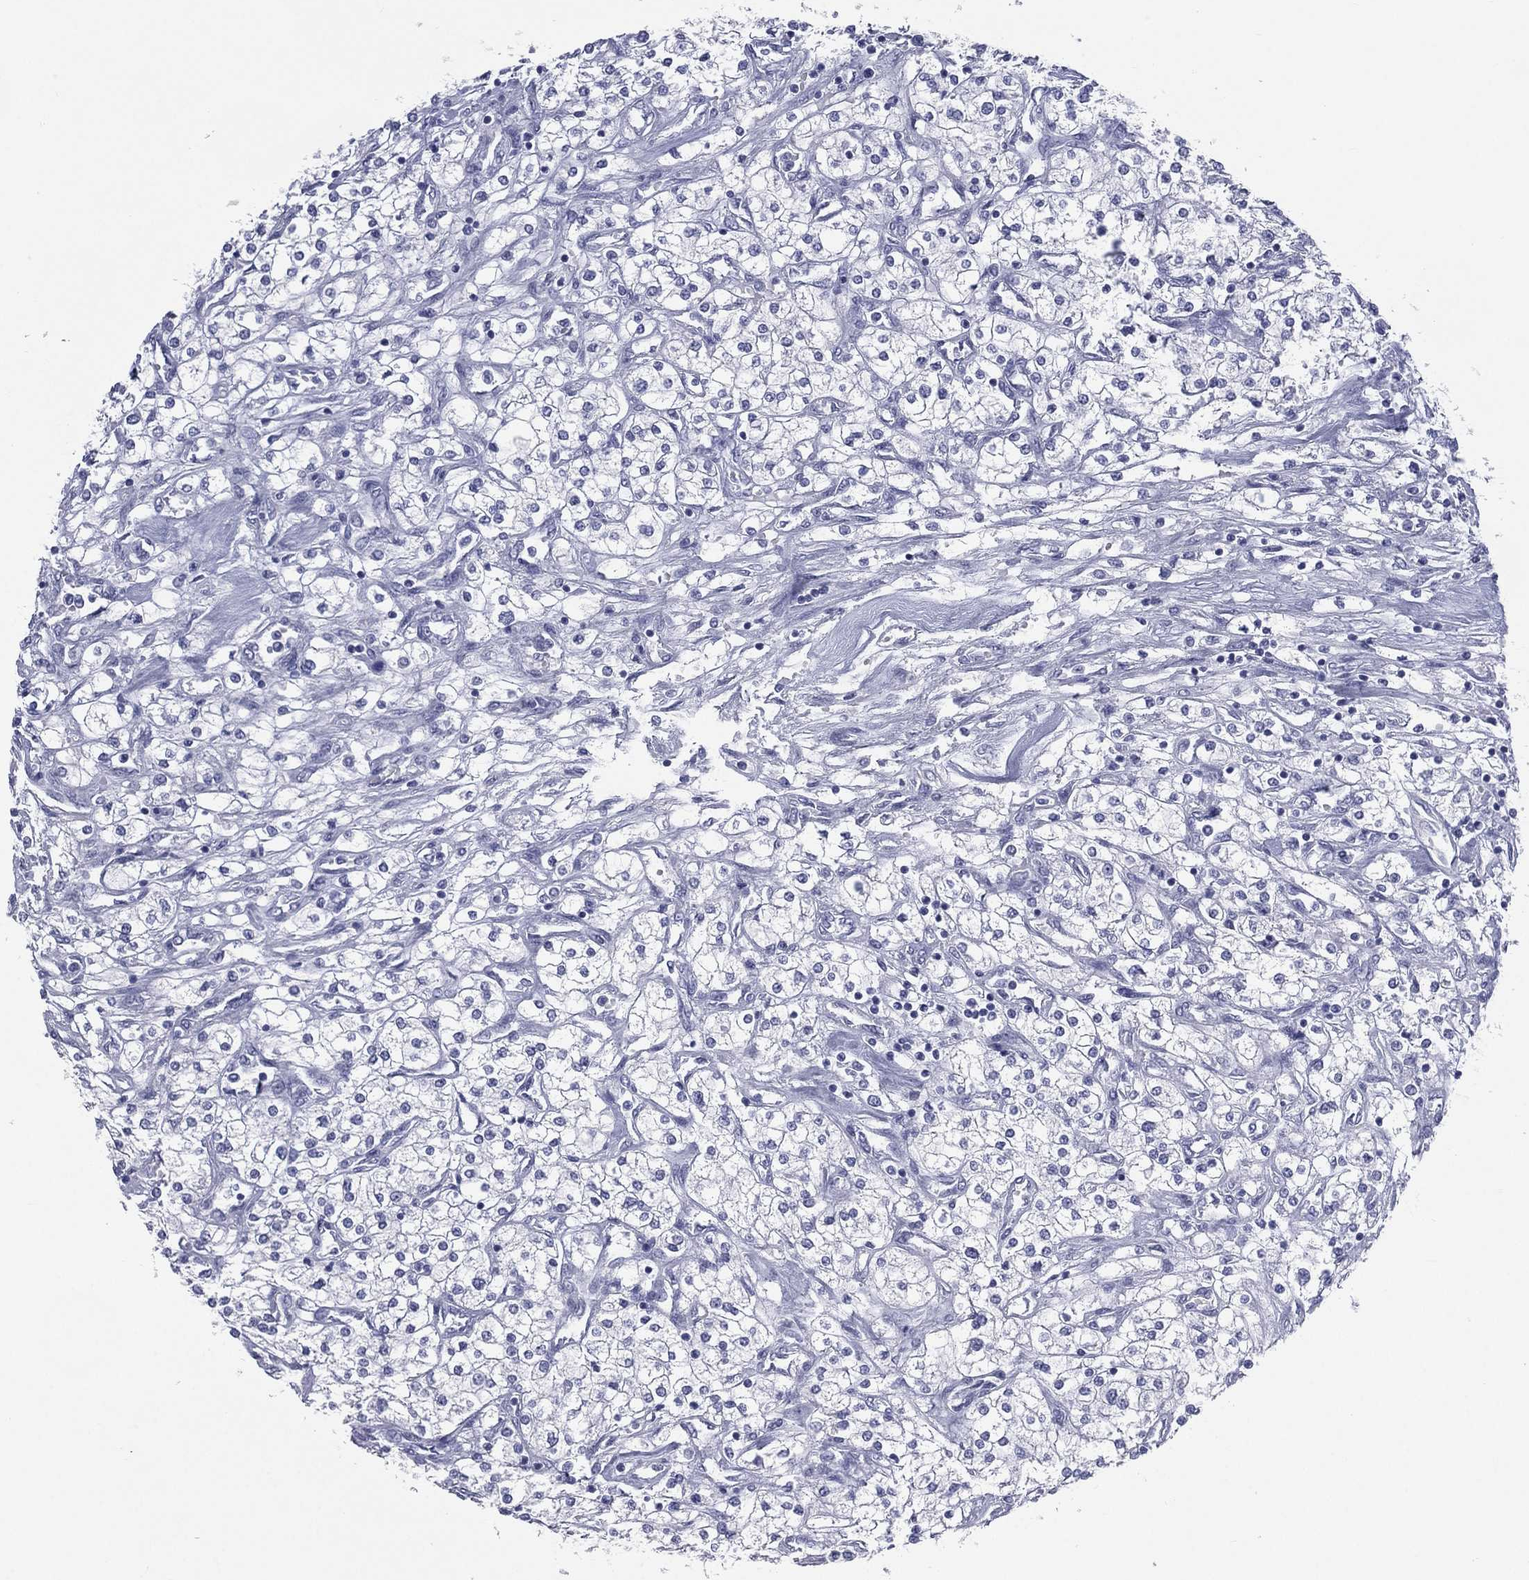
{"staining": {"intensity": "negative", "quantity": "none", "location": "none"}, "tissue": "renal cancer", "cell_type": "Tumor cells", "image_type": "cancer", "snomed": [{"axis": "morphology", "description": "Adenocarcinoma, NOS"}, {"axis": "topography", "description": "Kidney"}], "caption": "Image shows no protein staining in tumor cells of adenocarcinoma (renal) tissue.", "gene": "MLN", "patient": {"sex": "male", "age": 80}}